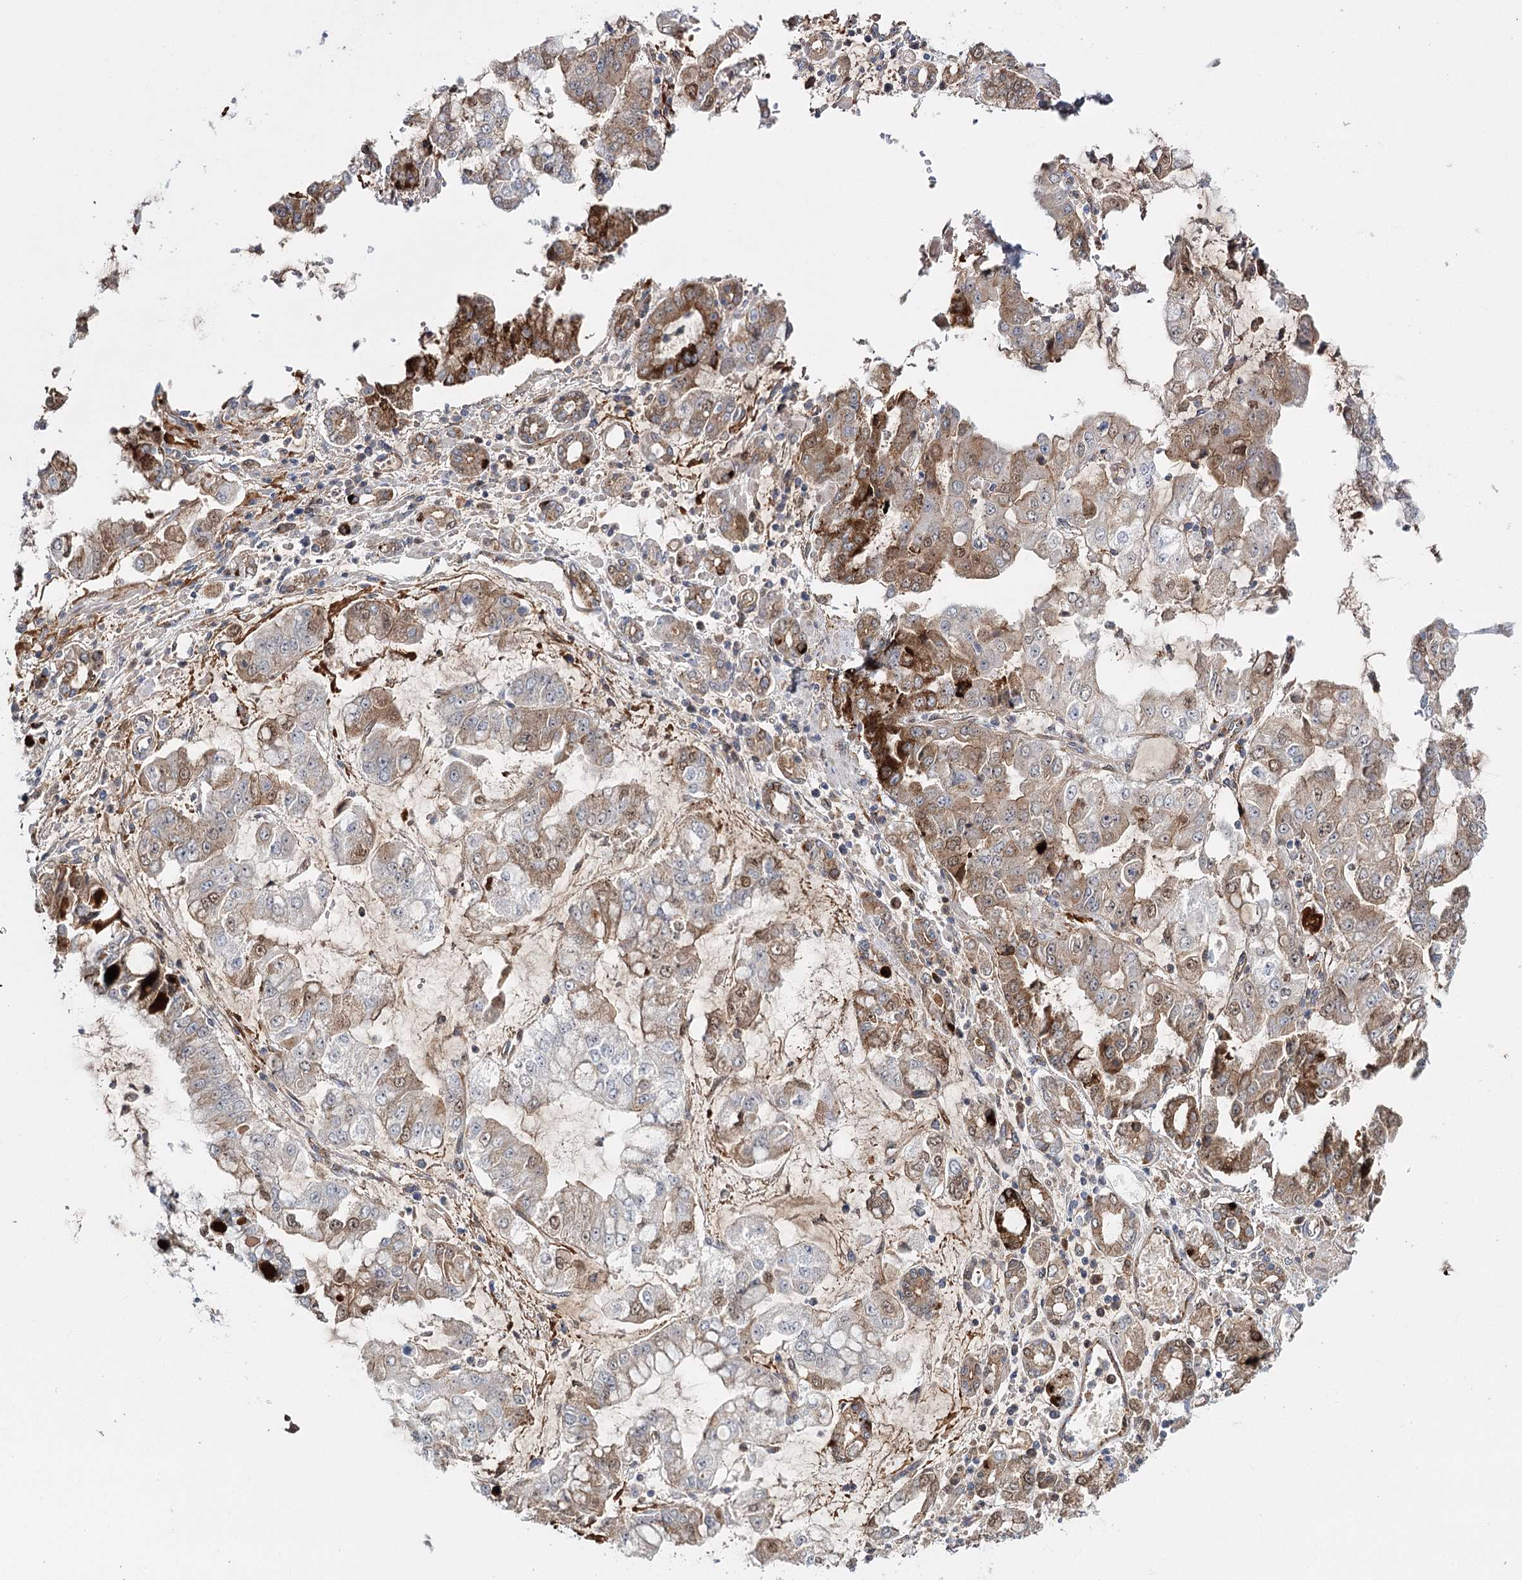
{"staining": {"intensity": "moderate", "quantity": "25%-75%", "location": "cytoplasmic/membranous,nuclear"}, "tissue": "stomach cancer", "cell_type": "Tumor cells", "image_type": "cancer", "snomed": [{"axis": "morphology", "description": "Adenocarcinoma, NOS"}, {"axis": "topography", "description": "Stomach"}], "caption": "Adenocarcinoma (stomach) tissue shows moderate cytoplasmic/membranous and nuclear positivity in approximately 25%-75% of tumor cells, visualized by immunohistochemistry.", "gene": "PKP4", "patient": {"sex": "male", "age": 76}}